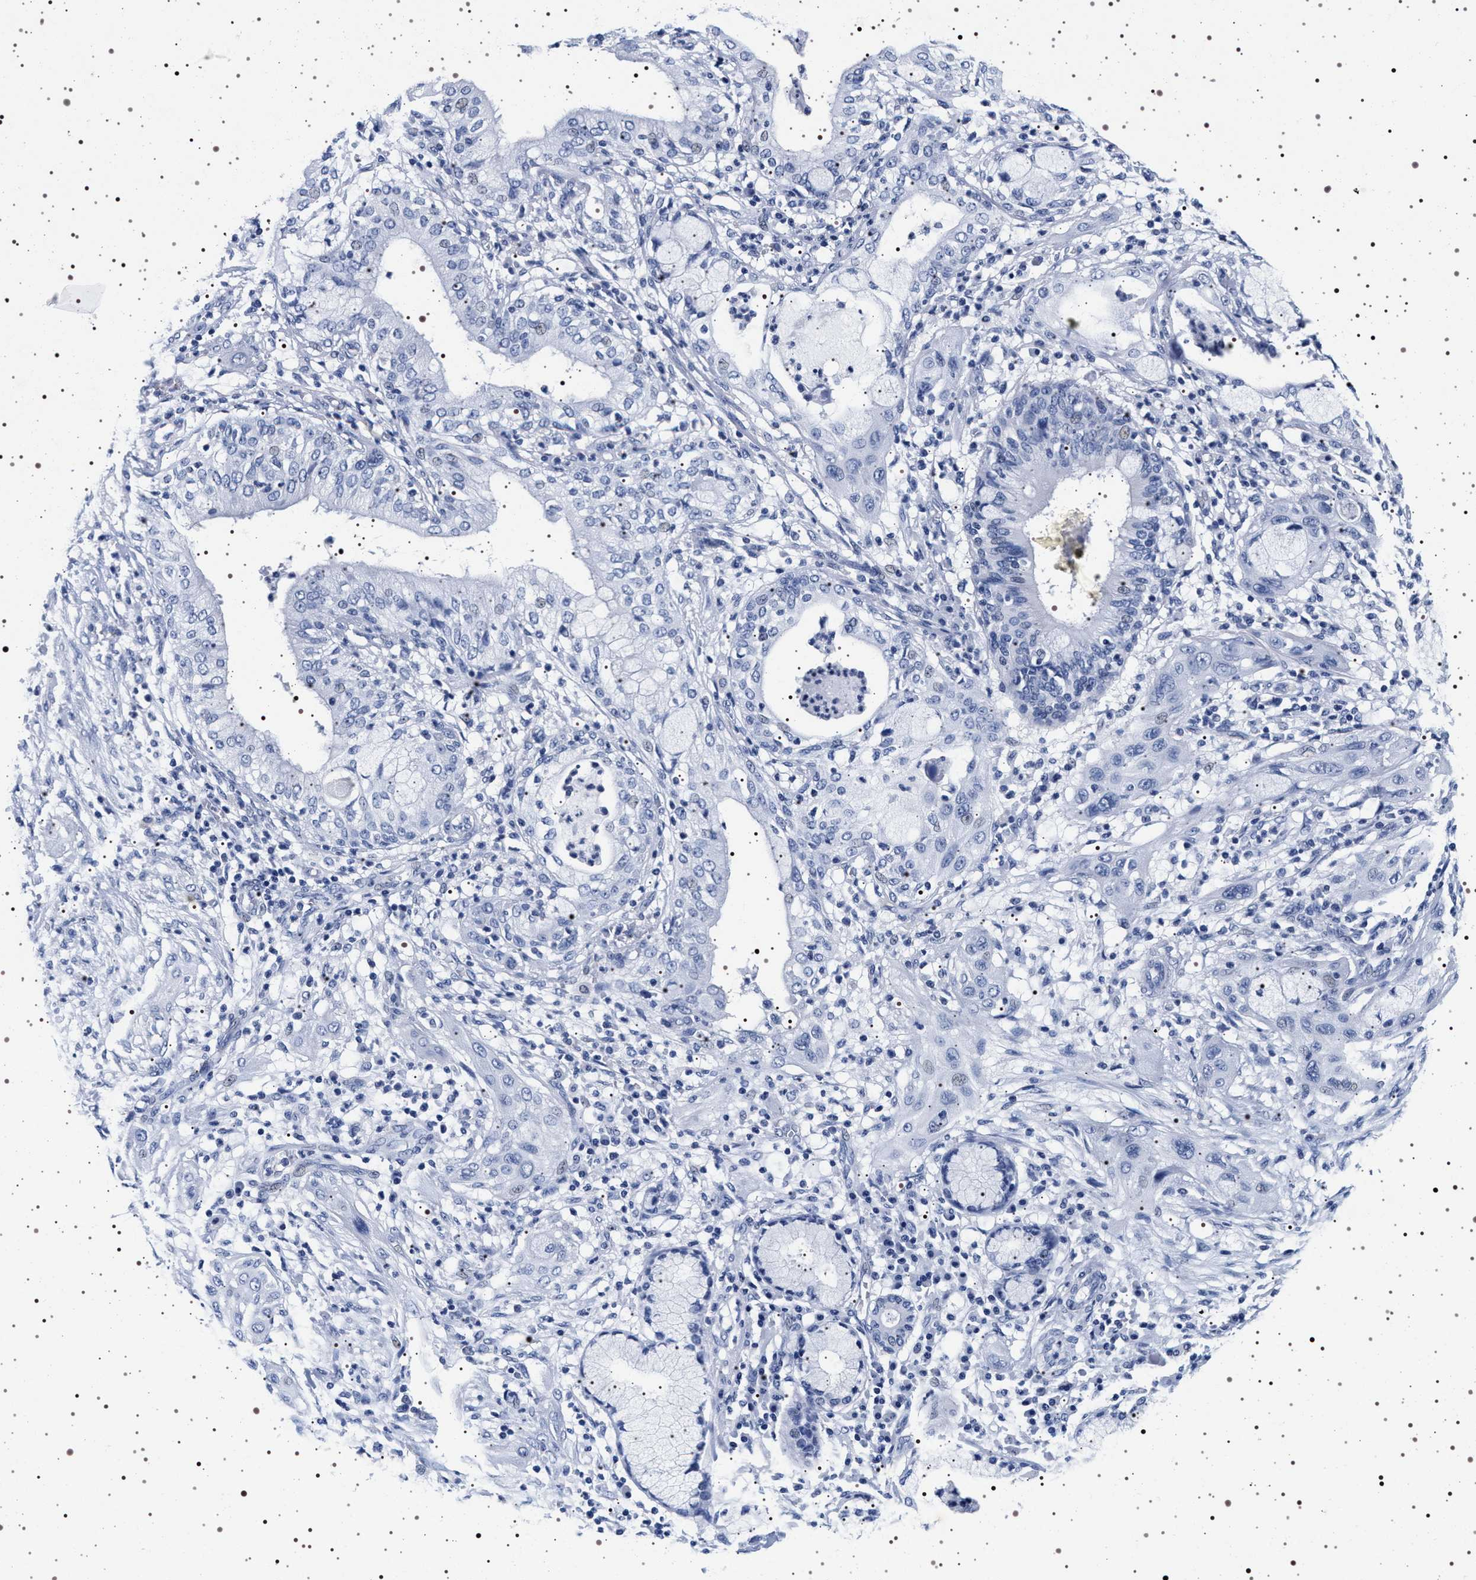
{"staining": {"intensity": "negative", "quantity": "none", "location": "none"}, "tissue": "lung cancer", "cell_type": "Tumor cells", "image_type": "cancer", "snomed": [{"axis": "morphology", "description": "Squamous cell carcinoma, NOS"}, {"axis": "topography", "description": "Lung"}], "caption": "DAB immunohistochemical staining of lung cancer (squamous cell carcinoma) displays no significant staining in tumor cells.", "gene": "SYN1", "patient": {"sex": "female", "age": 47}}